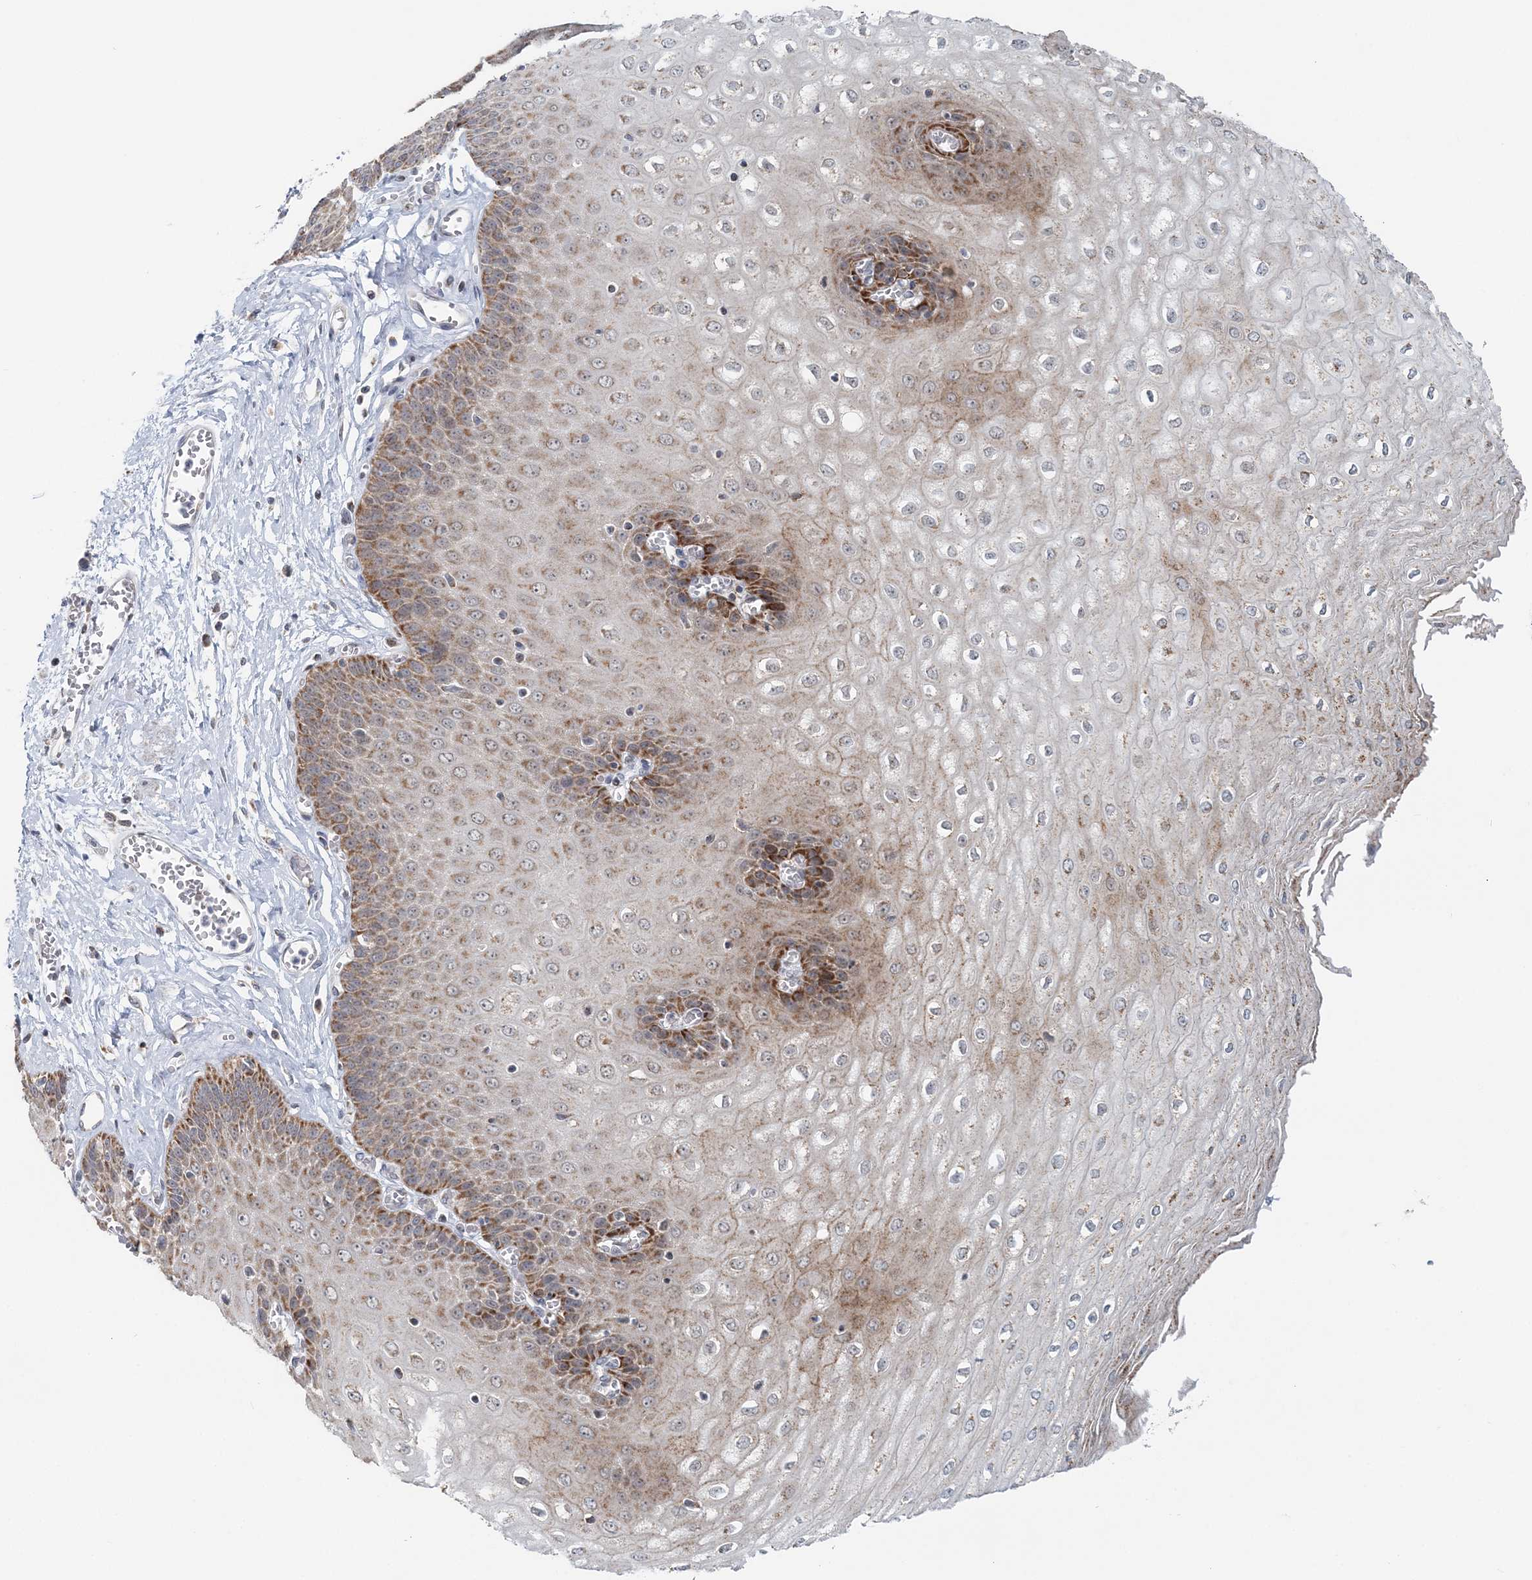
{"staining": {"intensity": "moderate", "quantity": ">75%", "location": "cytoplasmic/membranous"}, "tissue": "esophagus", "cell_type": "Squamous epithelial cells", "image_type": "normal", "snomed": [{"axis": "morphology", "description": "Normal tissue, NOS"}, {"axis": "topography", "description": "Esophagus"}], "caption": "There is medium levels of moderate cytoplasmic/membranous staining in squamous epithelial cells of normal esophagus, as demonstrated by immunohistochemical staining (brown color).", "gene": "RNF150", "patient": {"sex": "male", "age": 60}}